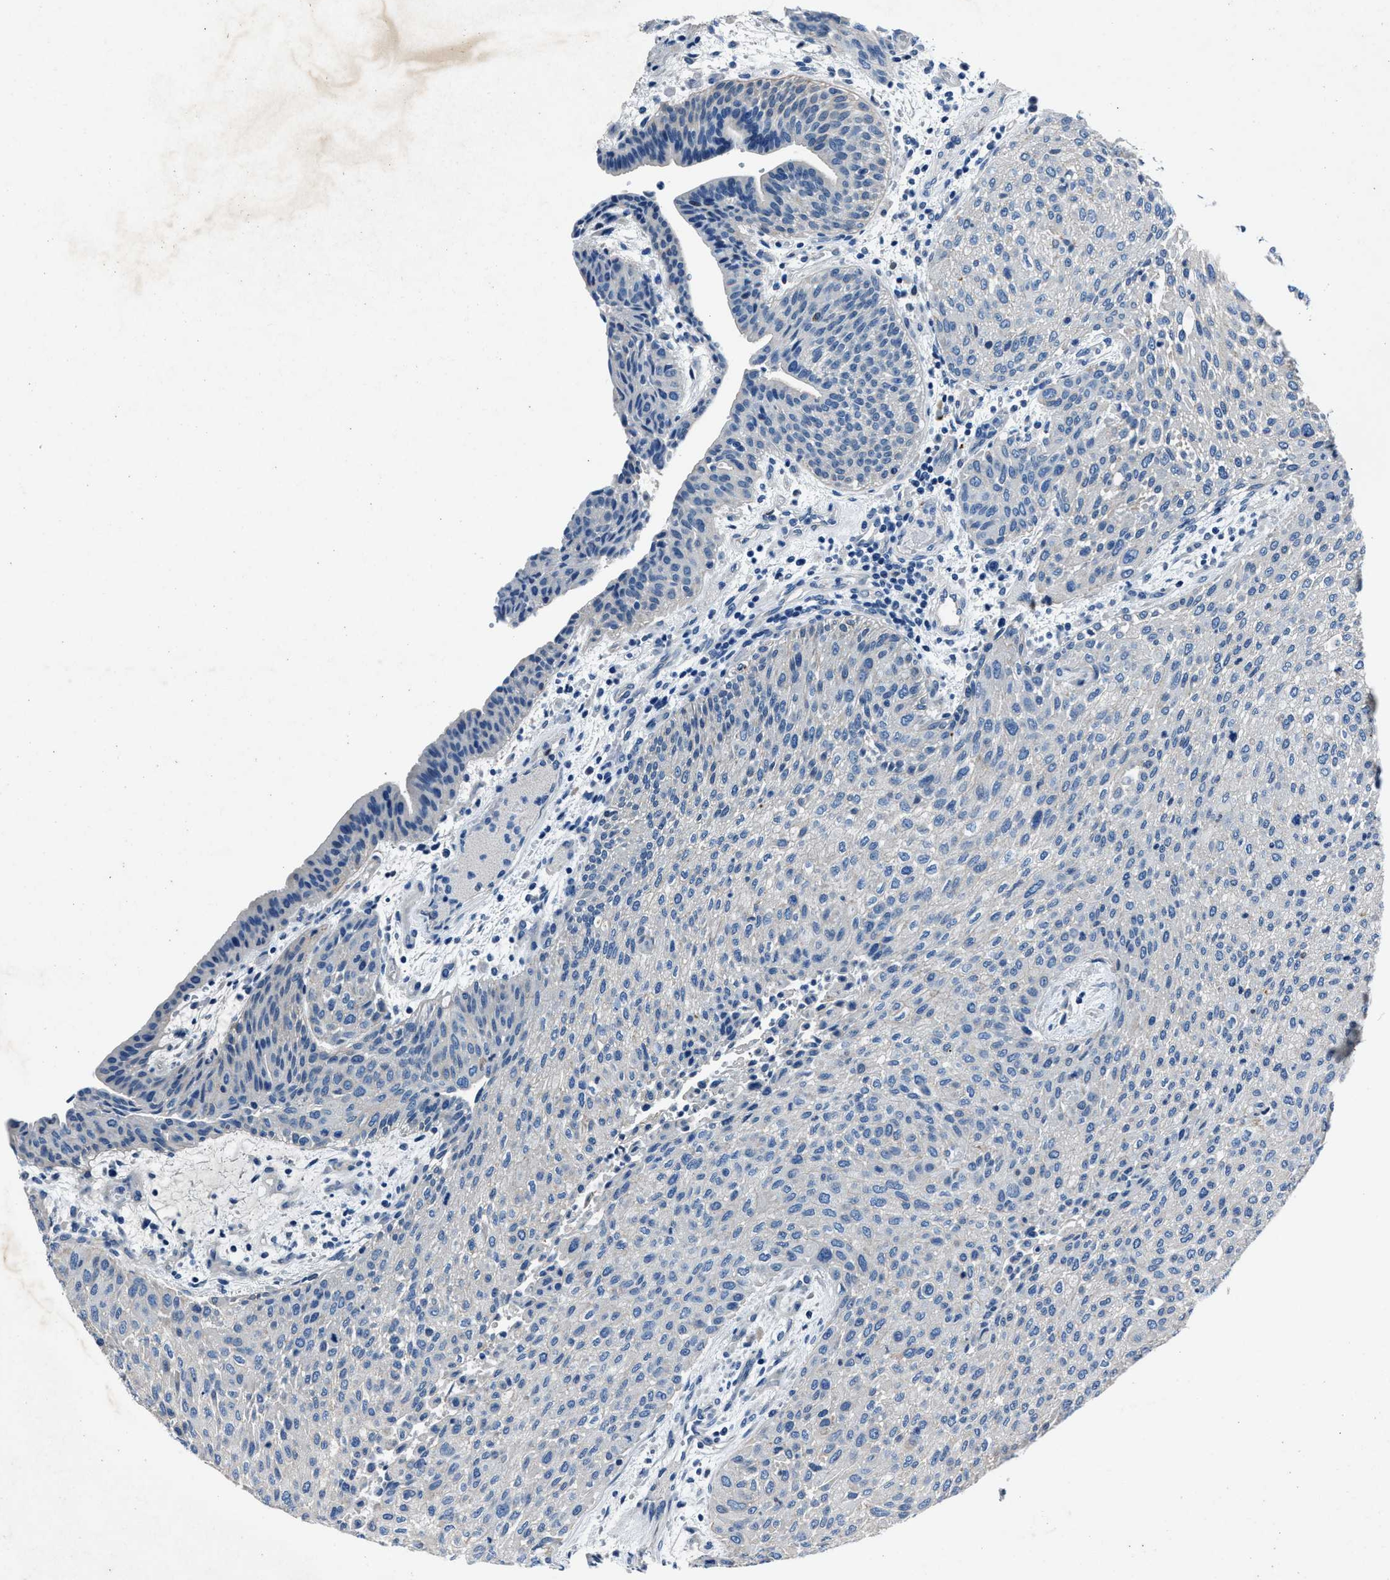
{"staining": {"intensity": "negative", "quantity": "none", "location": "none"}, "tissue": "urothelial cancer", "cell_type": "Tumor cells", "image_type": "cancer", "snomed": [{"axis": "morphology", "description": "Urothelial carcinoma, Low grade"}, {"axis": "morphology", "description": "Urothelial carcinoma, High grade"}, {"axis": "topography", "description": "Urinary bladder"}], "caption": "Urothelial cancer was stained to show a protein in brown. There is no significant staining in tumor cells.", "gene": "NACAD", "patient": {"sex": "male", "age": 35}}